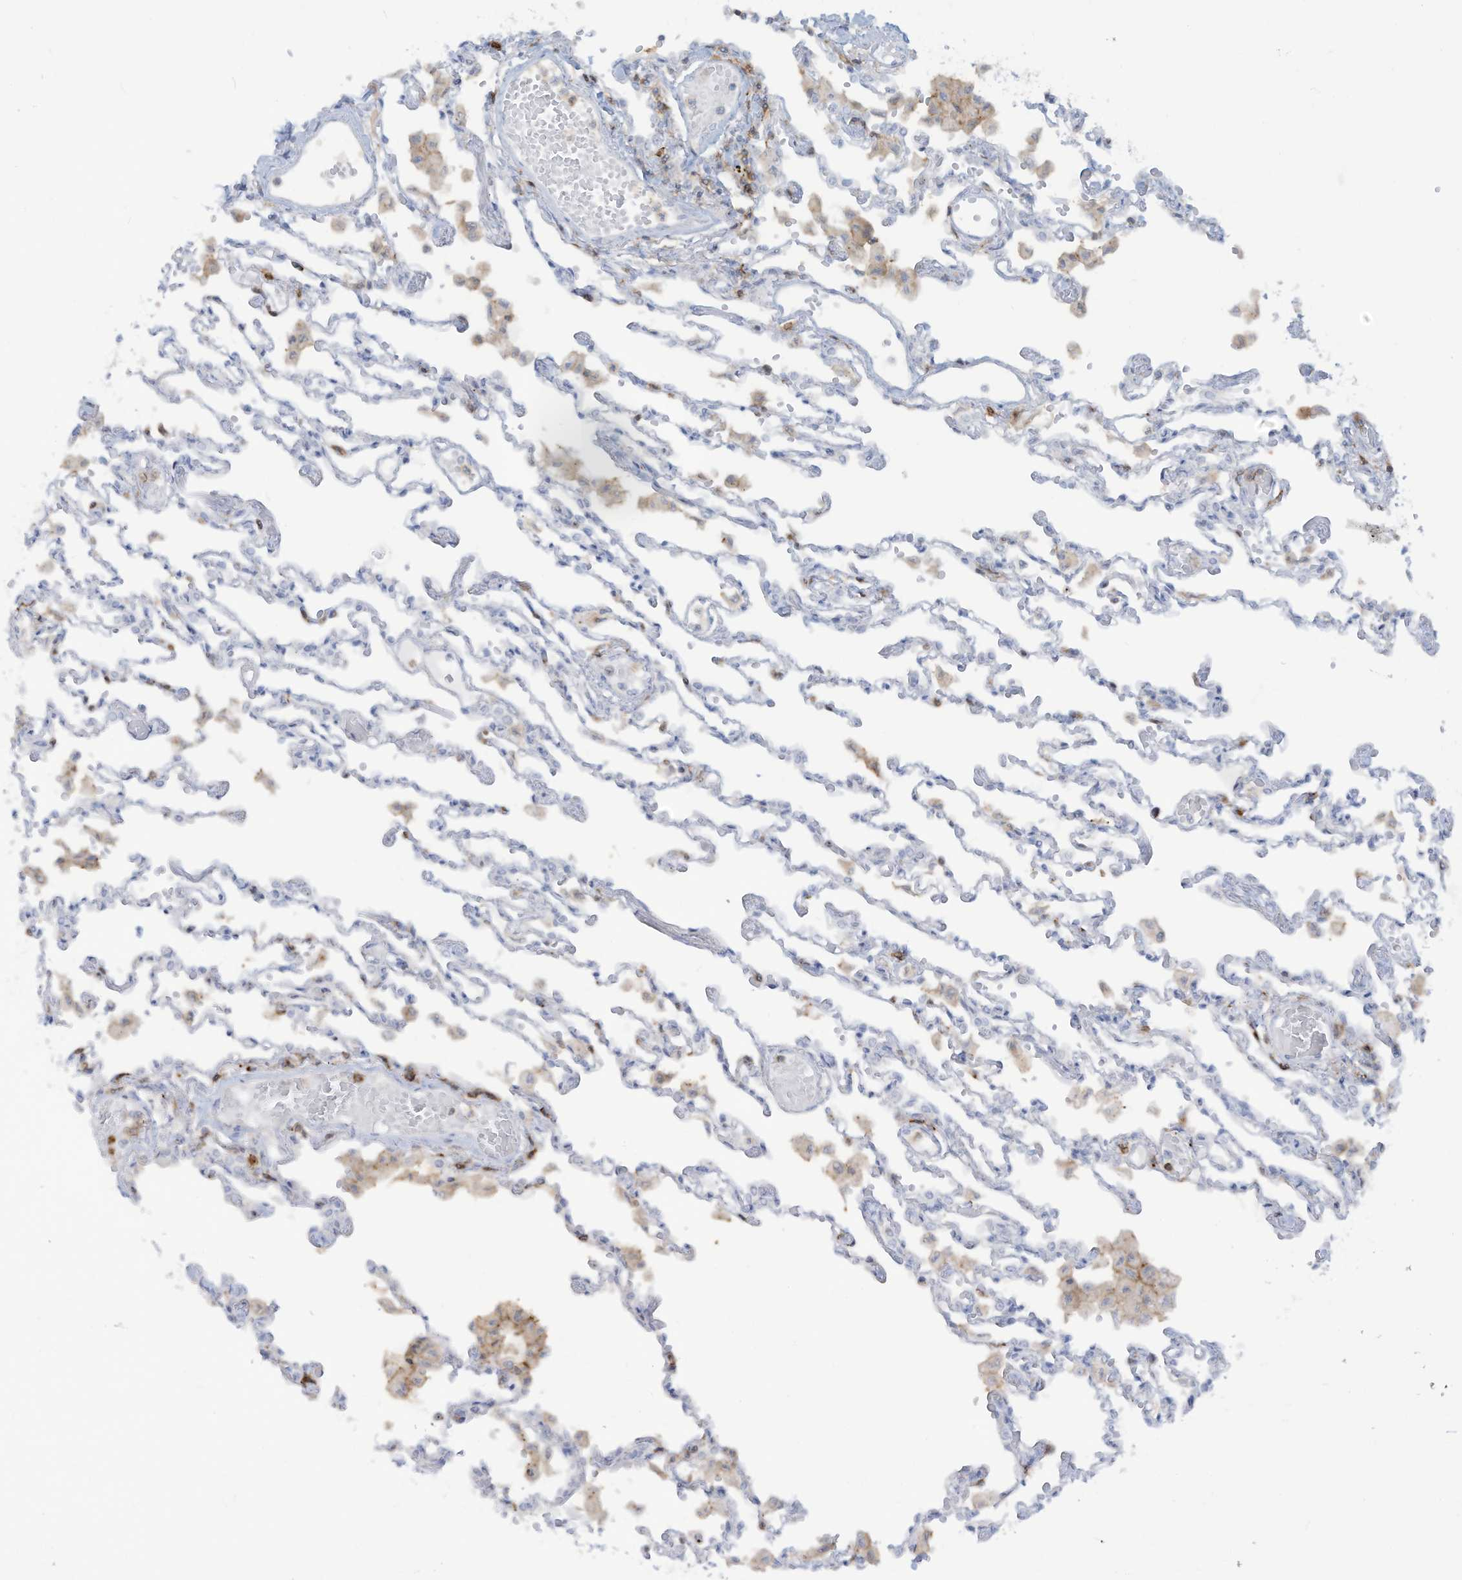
{"staining": {"intensity": "negative", "quantity": "none", "location": "none"}, "tissue": "lung", "cell_type": "Alveolar cells", "image_type": "normal", "snomed": [{"axis": "morphology", "description": "Normal tissue, NOS"}, {"axis": "topography", "description": "Bronchus"}, {"axis": "topography", "description": "Lung"}], "caption": "Benign lung was stained to show a protein in brown. There is no significant staining in alveolar cells. (DAB (3,3'-diaminobenzidine) immunohistochemistry (IHC), high magnification).", "gene": "NOTO", "patient": {"sex": "female", "age": 49}}